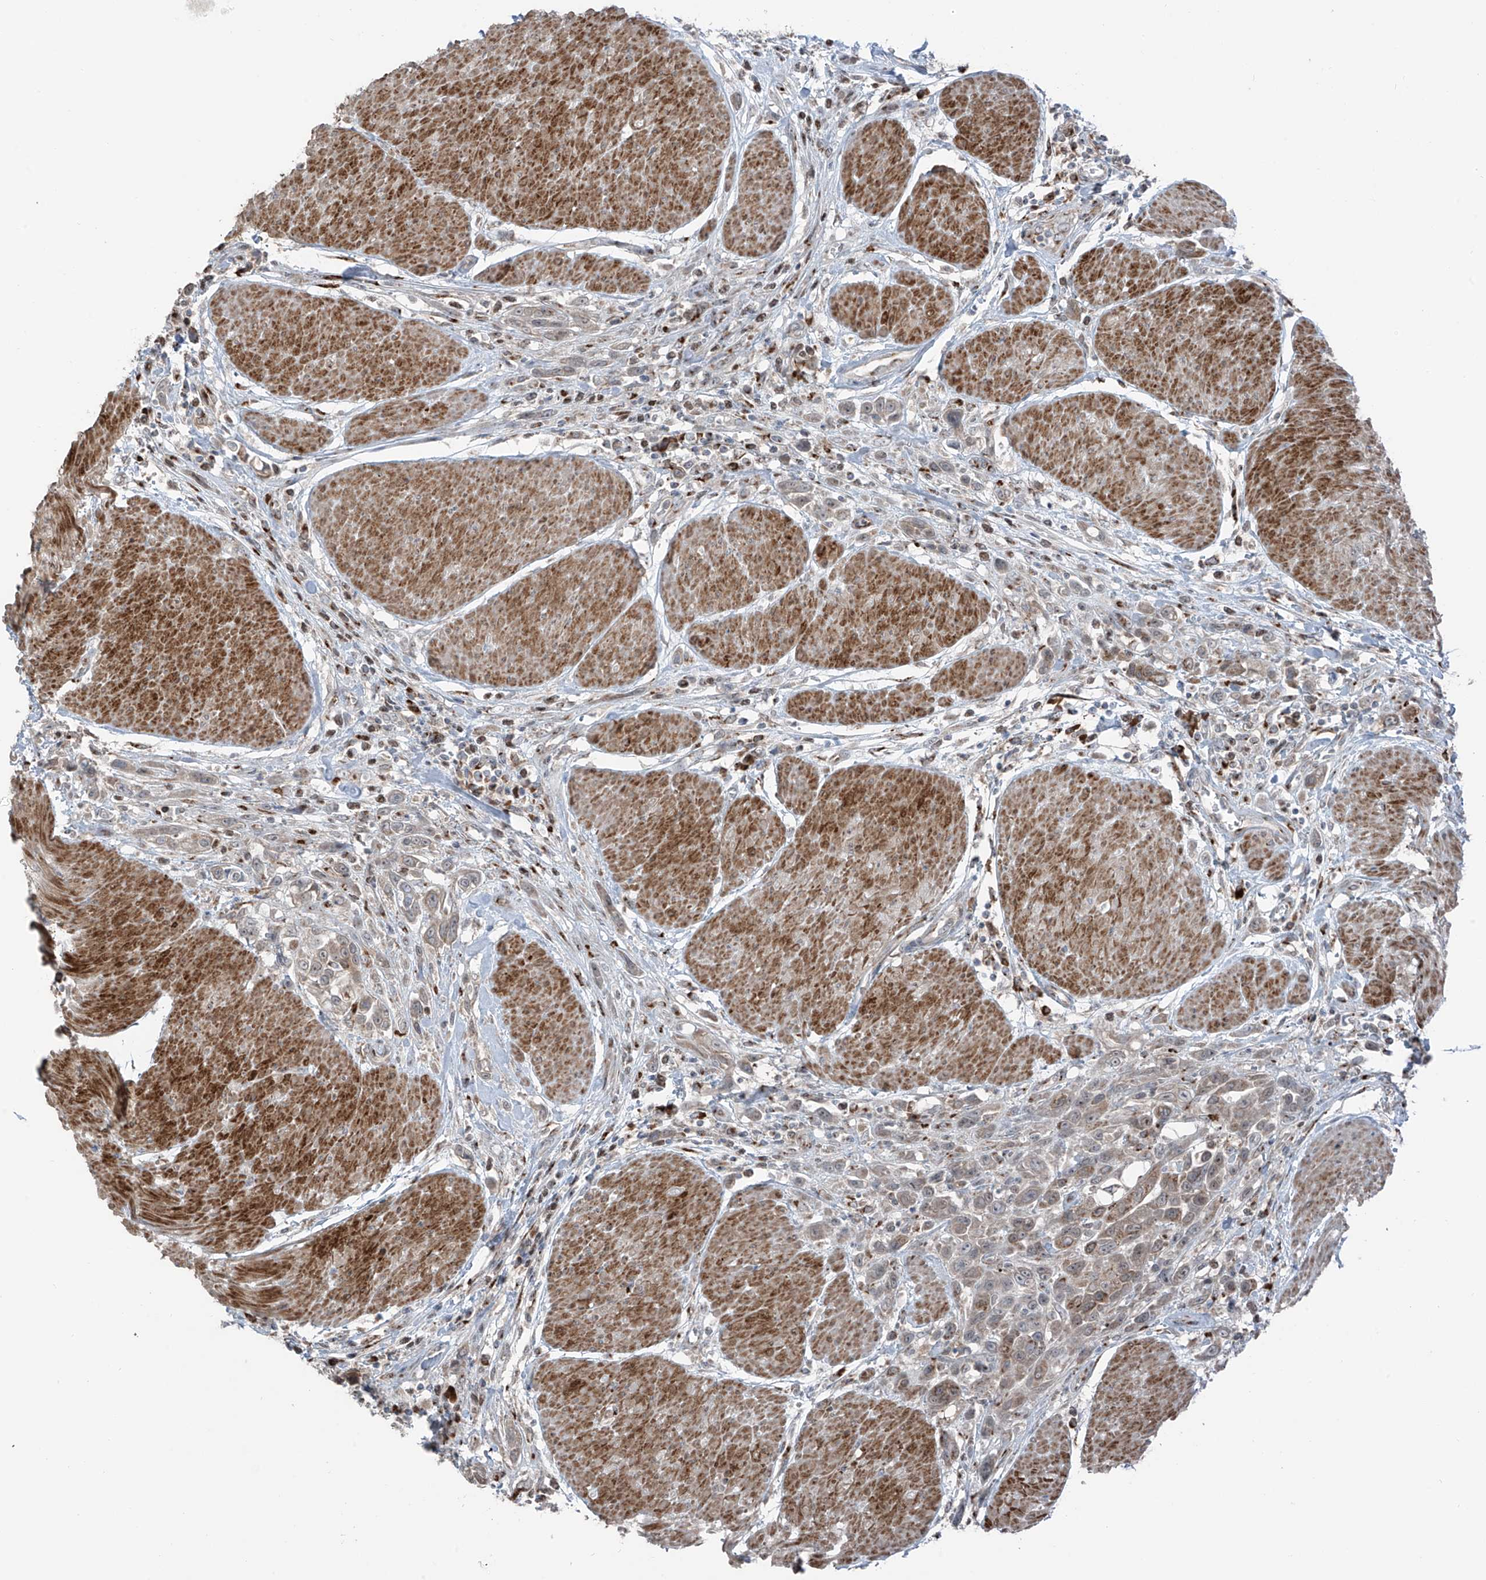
{"staining": {"intensity": "weak", "quantity": "25%-75%", "location": "cytoplasmic/membranous"}, "tissue": "urothelial cancer", "cell_type": "Tumor cells", "image_type": "cancer", "snomed": [{"axis": "morphology", "description": "Urothelial carcinoma, High grade"}, {"axis": "topography", "description": "Urinary bladder"}], "caption": "Weak cytoplasmic/membranous positivity is appreciated in approximately 25%-75% of tumor cells in urothelial cancer. The staining was performed using DAB (3,3'-diaminobenzidine), with brown indicating positive protein expression. Nuclei are stained blue with hematoxylin.", "gene": "ERLEC1", "patient": {"sex": "male", "age": 50}}